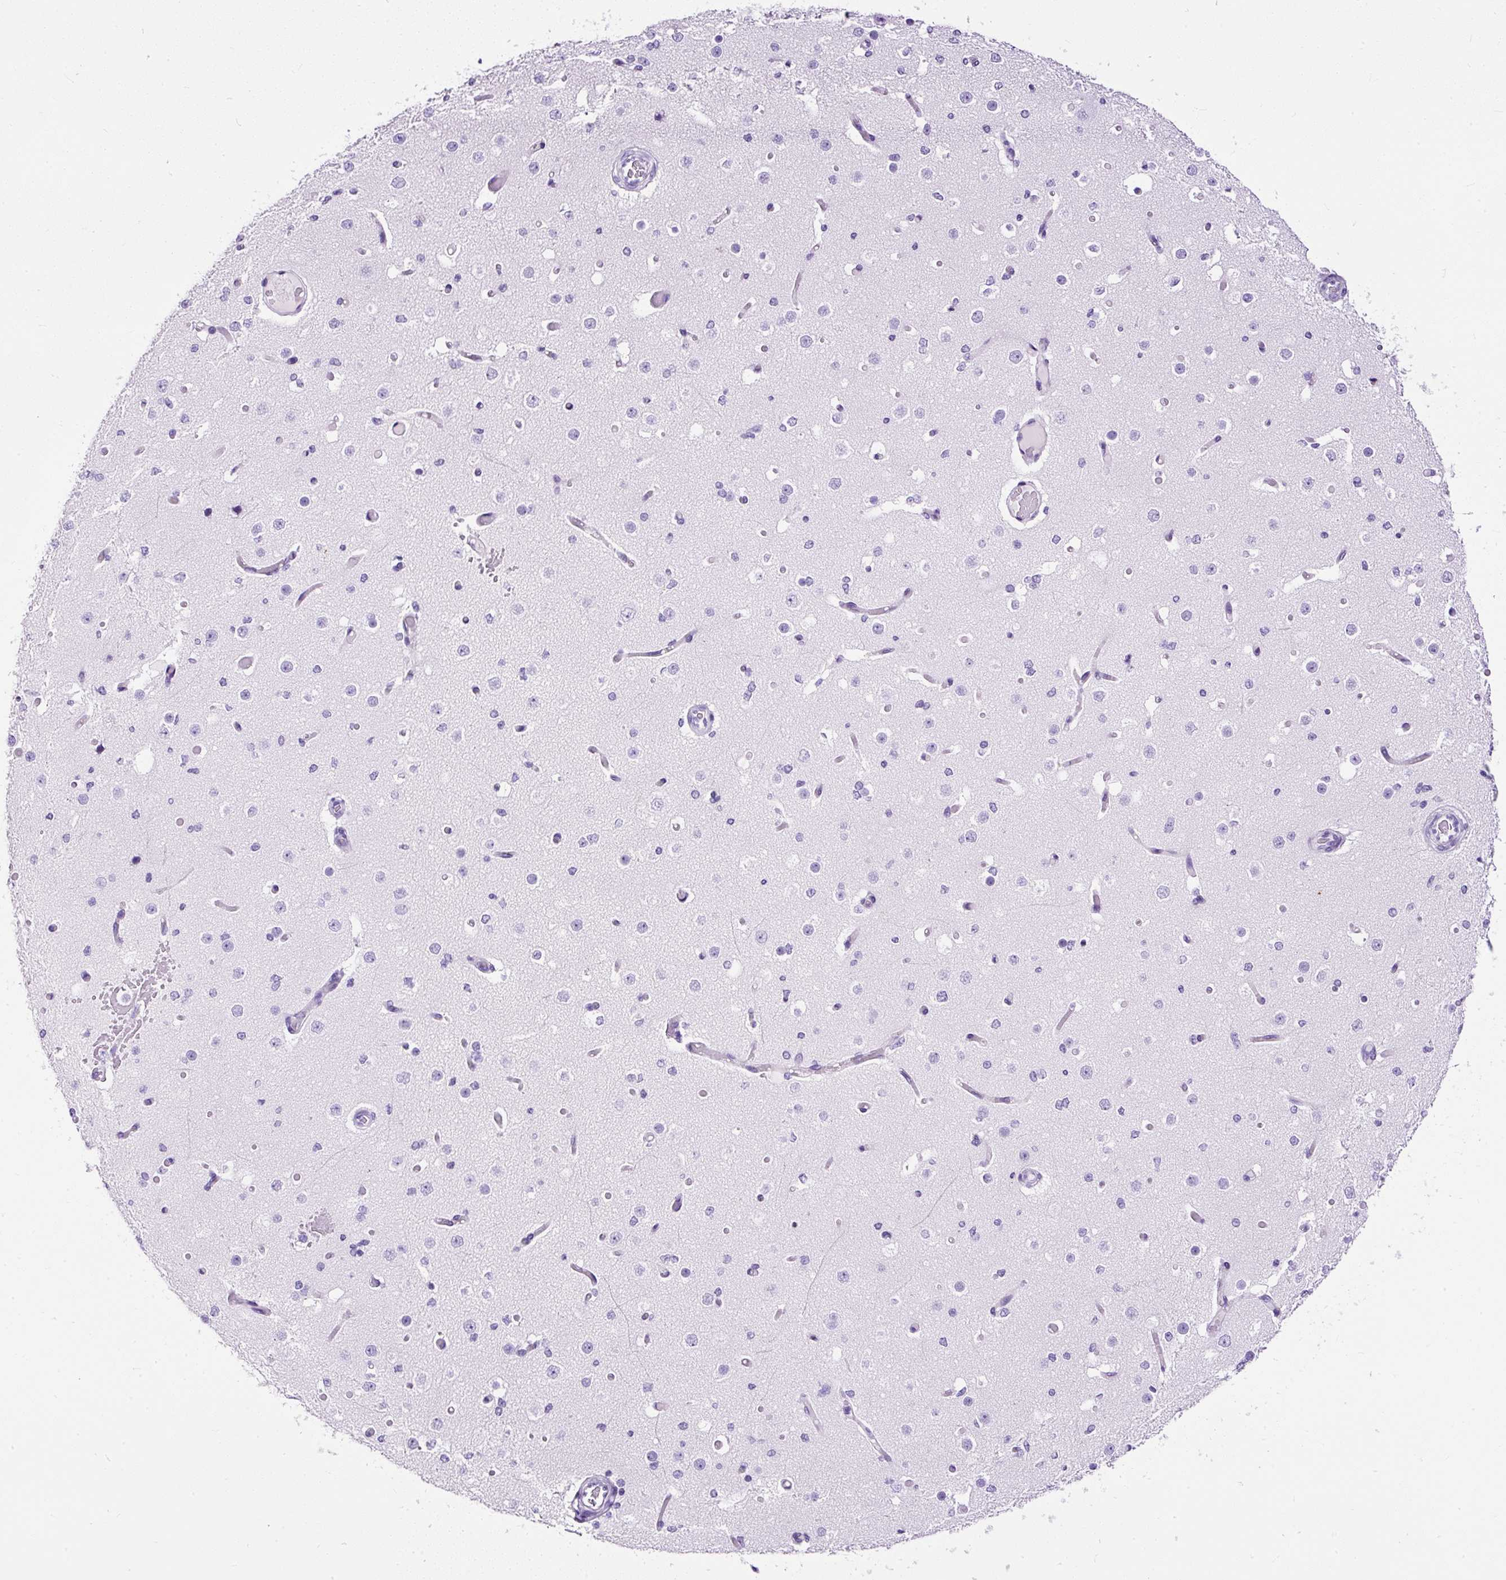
{"staining": {"intensity": "negative", "quantity": "none", "location": "none"}, "tissue": "cerebral cortex", "cell_type": "Endothelial cells", "image_type": "normal", "snomed": [{"axis": "morphology", "description": "Normal tissue, NOS"}, {"axis": "morphology", "description": "Inflammation, NOS"}, {"axis": "topography", "description": "Cerebral cortex"}], "caption": "IHC micrograph of normal cerebral cortex stained for a protein (brown), which demonstrates no expression in endothelial cells.", "gene": "NTS", "patient": {"sex": "male", "age": 6}}